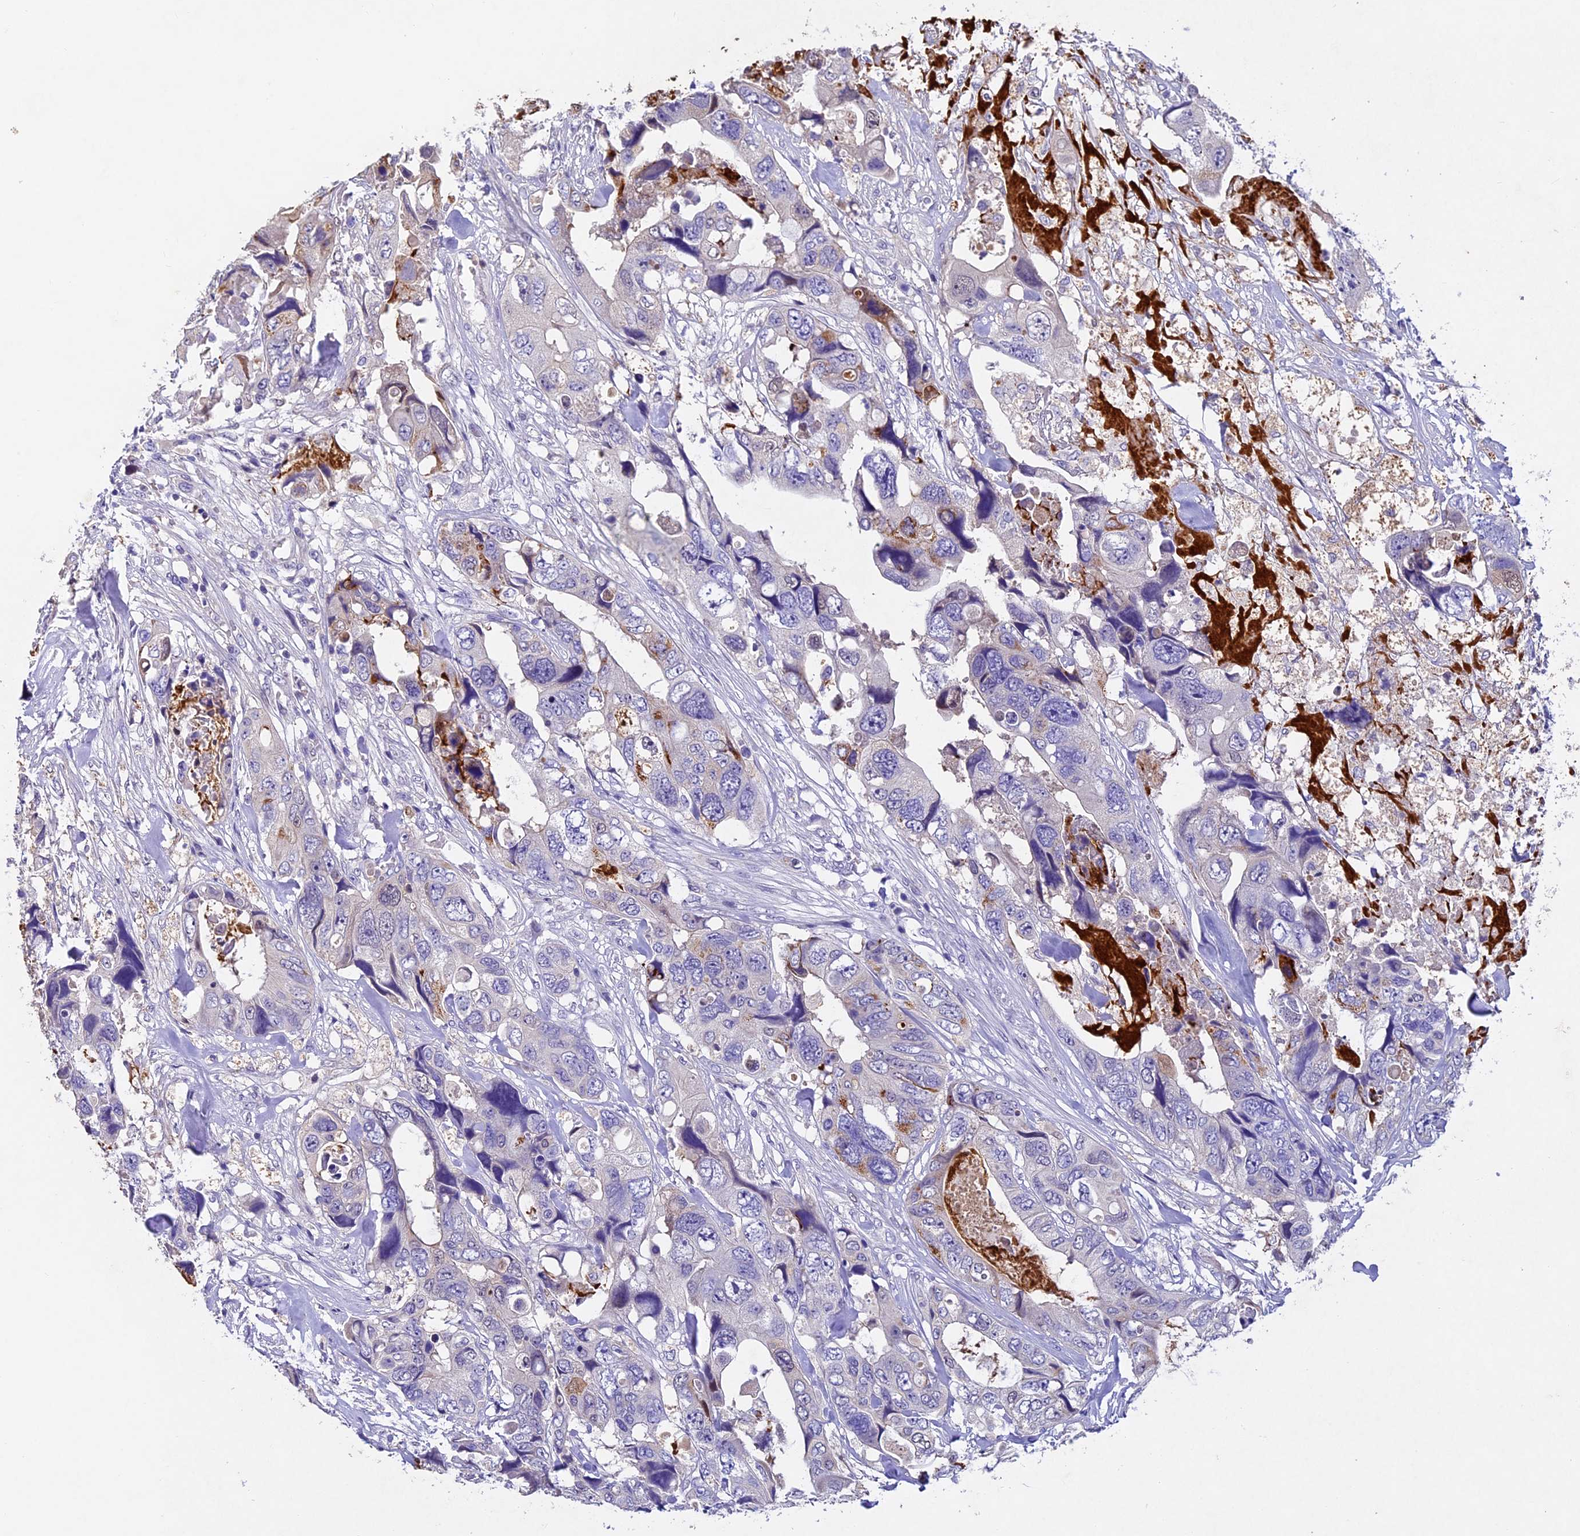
{"staining": {"intensity": "negative", "quantity": "none", "location": "none"}, "tissue": "colorectal cancer", "cell_type": "Tumor cells", "image_type": "cancer", "snomed": [{"axis": "morphology", "description": "Adenocarcinoma, NOS"}, {"axis": "topography", "description": "Rectum"}], "caption": "IHC of adenocarcinoma (colorectal) exhibits no staining in tumor cells.", "gene": "TGDS", "patient": {"sex": "male", "age": 57}}